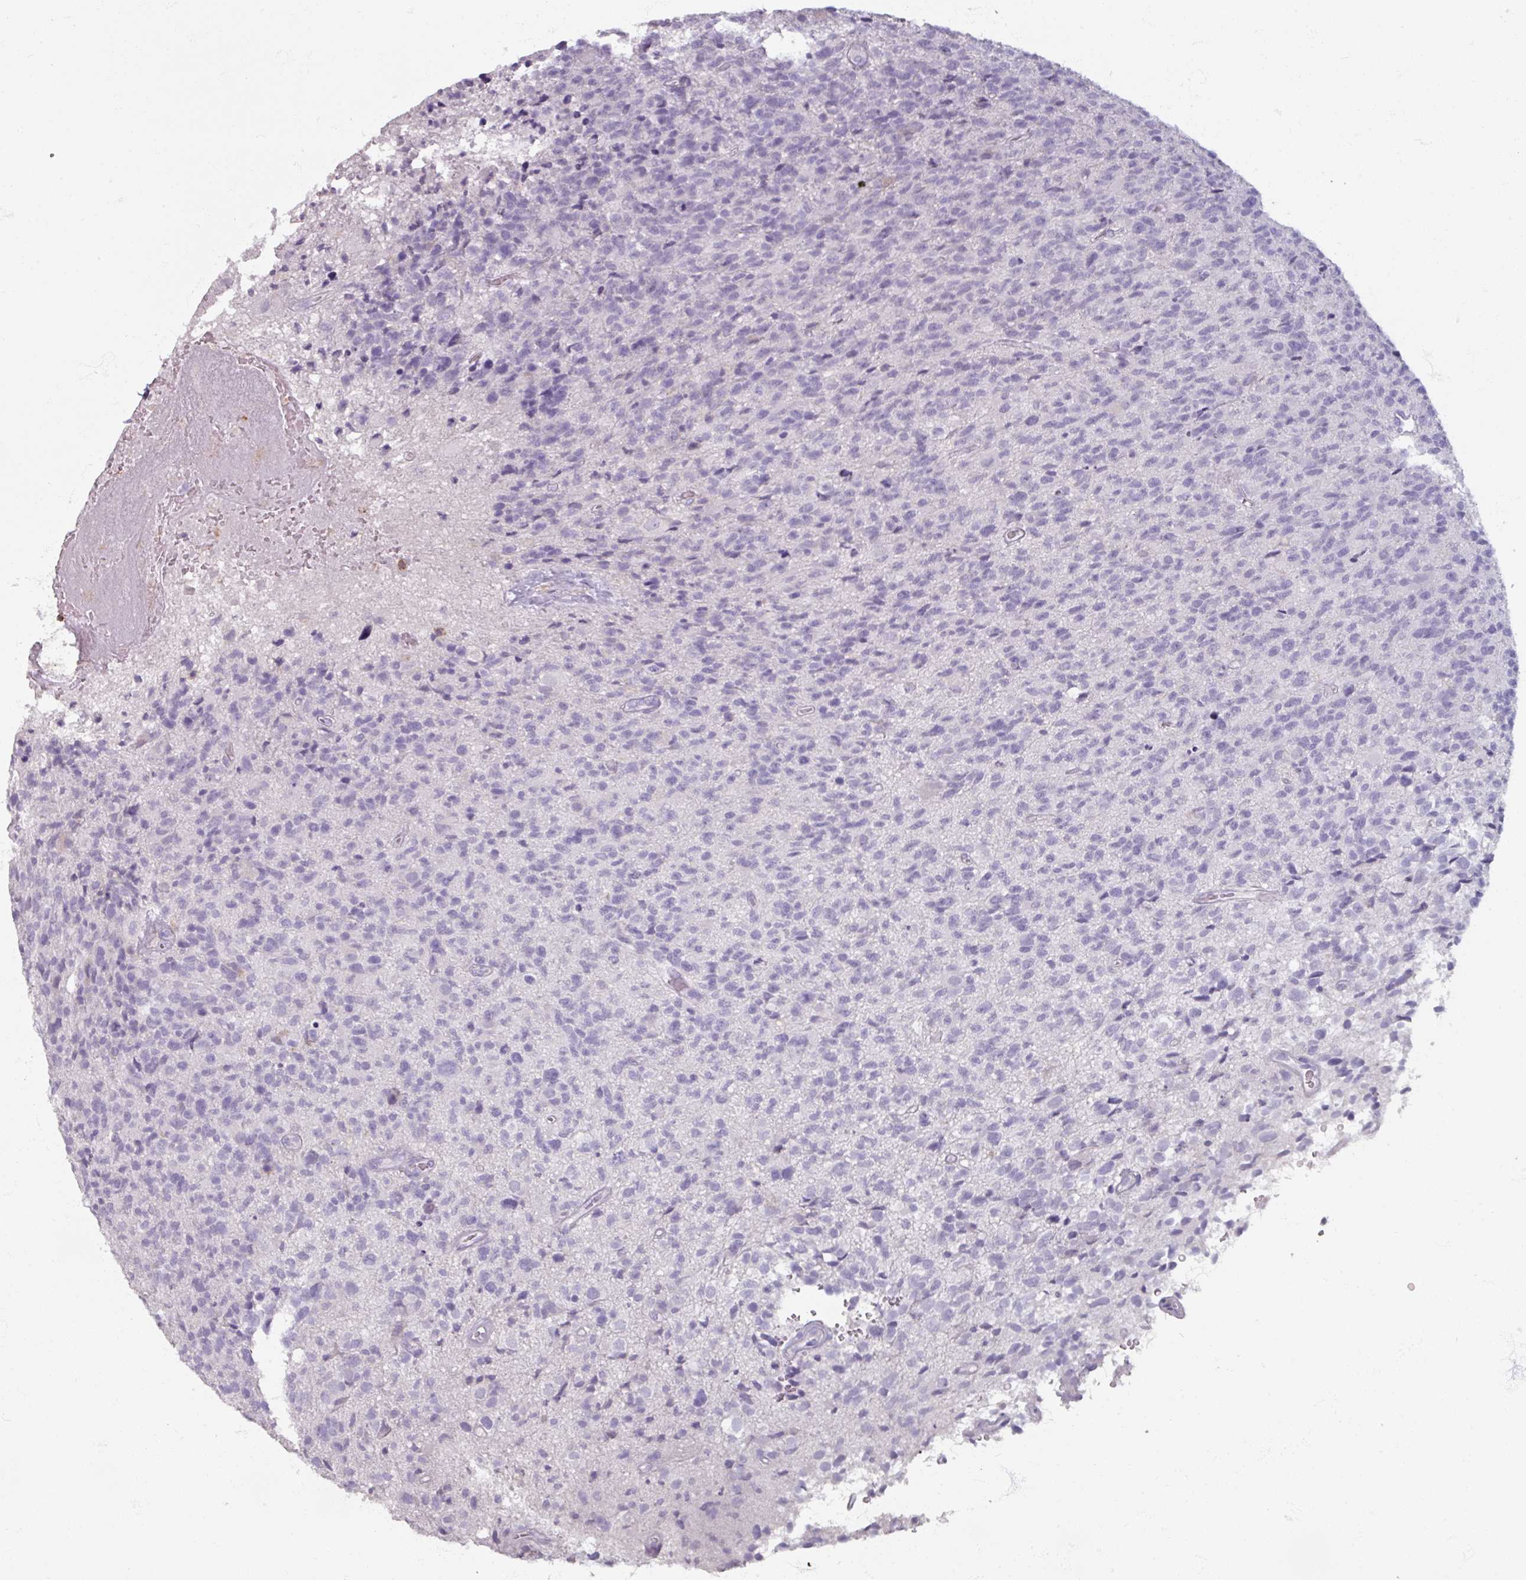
{"staining": {"intensity": "negative", "quantity": "none", "location": "none"}, "tissue": "glioma", "cell_type": "Tumor cells", "image_type": "cancer", "snomed": [{"axis": "morphology", "description": "Glioma, malignant, High grade"}, {"axis": "topography", "description": "Brain"}], "caption": "High power microscopy photomicrograph of an IHC photomicrograph of malignant high-grade glioma, revealing no significant expression in tumor cells.", "gene": "PTPRC", "patient": {"sex": "male", "age": 76}}